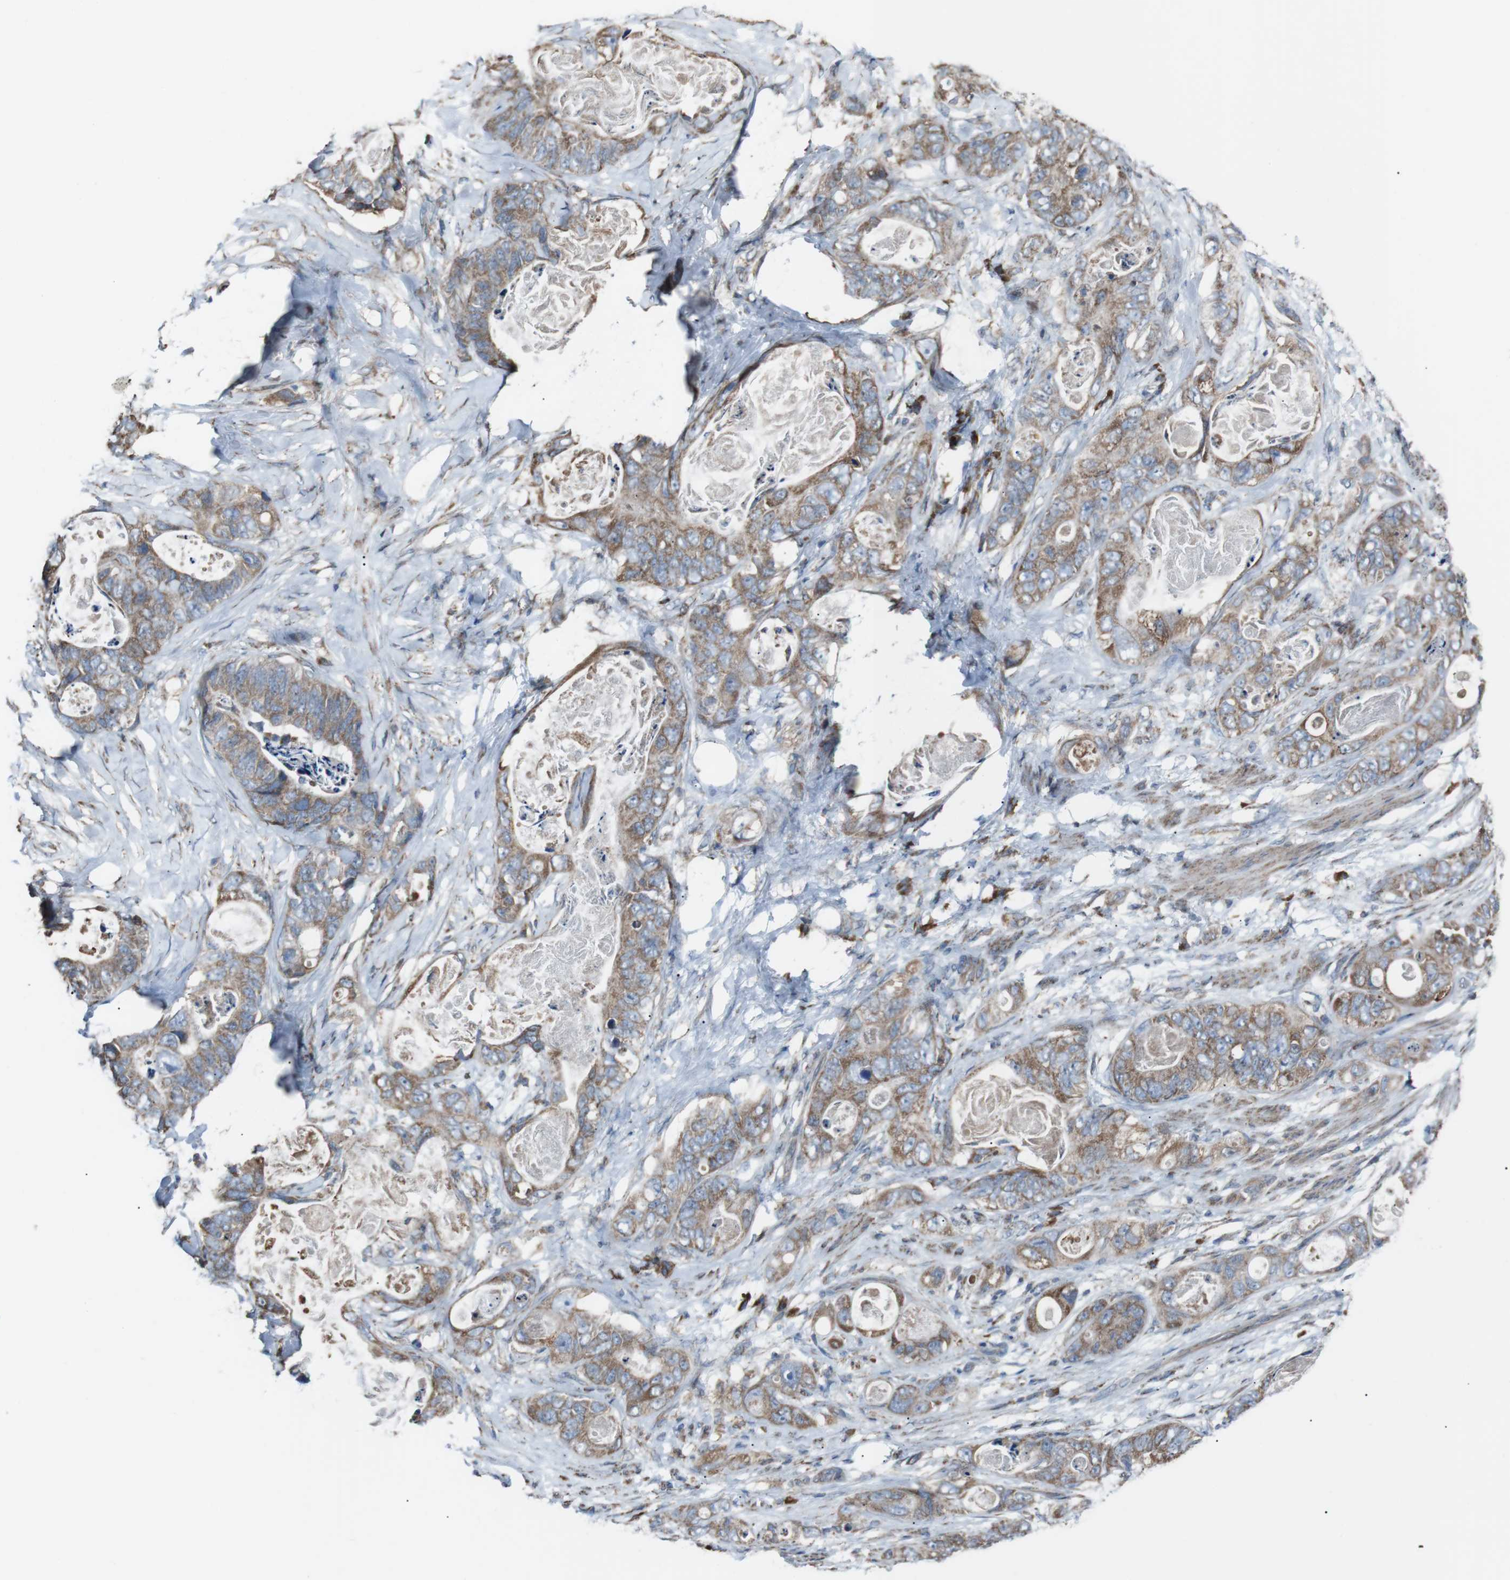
{"staining": {"intensity": "moderate", "quantity": ">75%", "location": "cytoplasmic/membranous"}, "tissue": "stomach cancer", "cell_type": "Tumor cells", "image_type": "cancer", "snomed": [{"axis": "morphology", "description": "Adenocarcinoma, NOS"}, {"axis": "topography", "description": "Stomach"}], "caption": "DAB immunohistochemical staining of stomach cancer displays moderate cytoplasmic/membranous protein staining in approximately >75% of tumor cells.", "gene": "CISD2", "patient": {"sex": "female", "age": 89}}